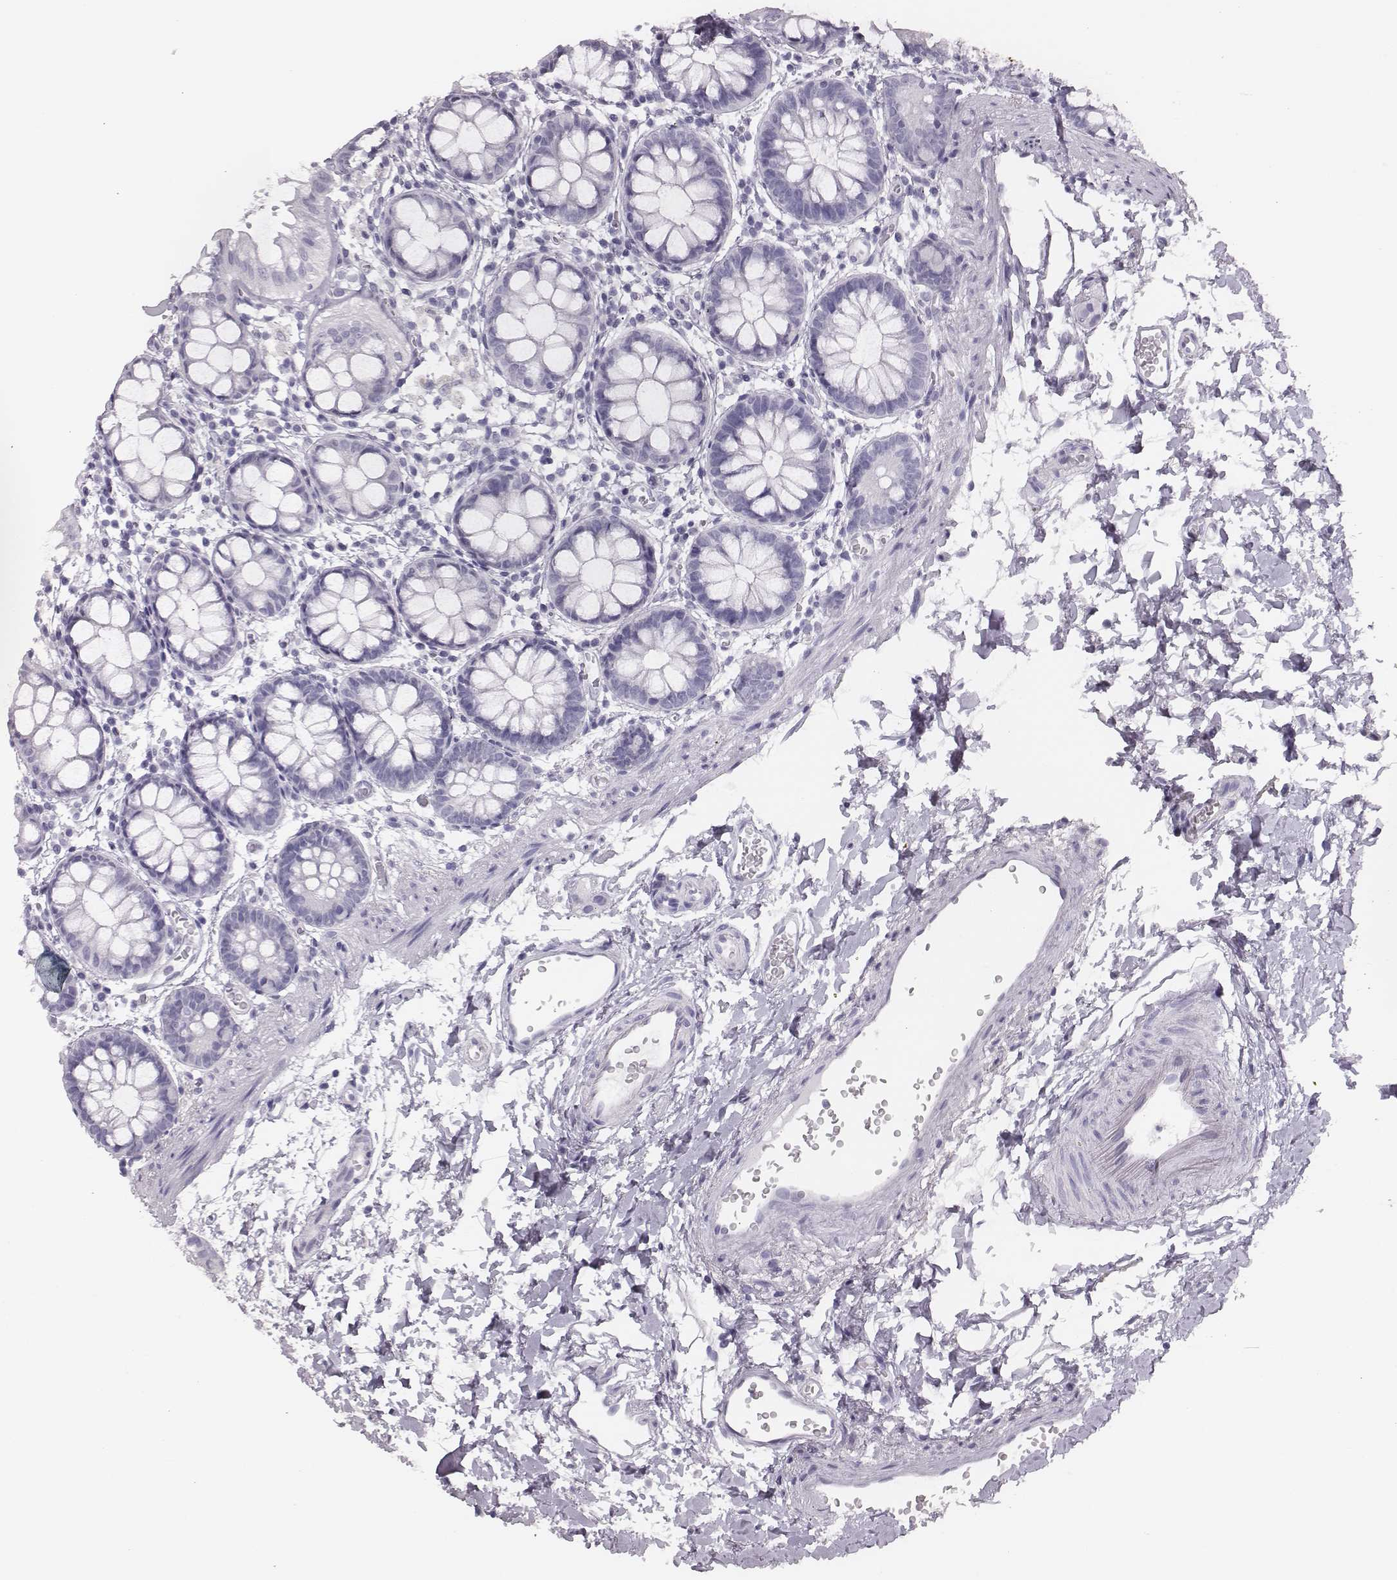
{"staining": {"intensity": "negative", "quantity": "none", "location": "none"}, "tissue": "rectum", "cell_type": "Glandular cells", "image_type": "normal", "snomed": [{"axis": "morphology", "description": "Normal tissue, NOS"}, {"axis": "topography", "description": "Rectum"}], "caption": "Glandular cells are negative for brown protein staining in benign rectum. Nuclei are stained in blue.", "gene": "H1", "patient": {"sex": "male", "age": 57}}